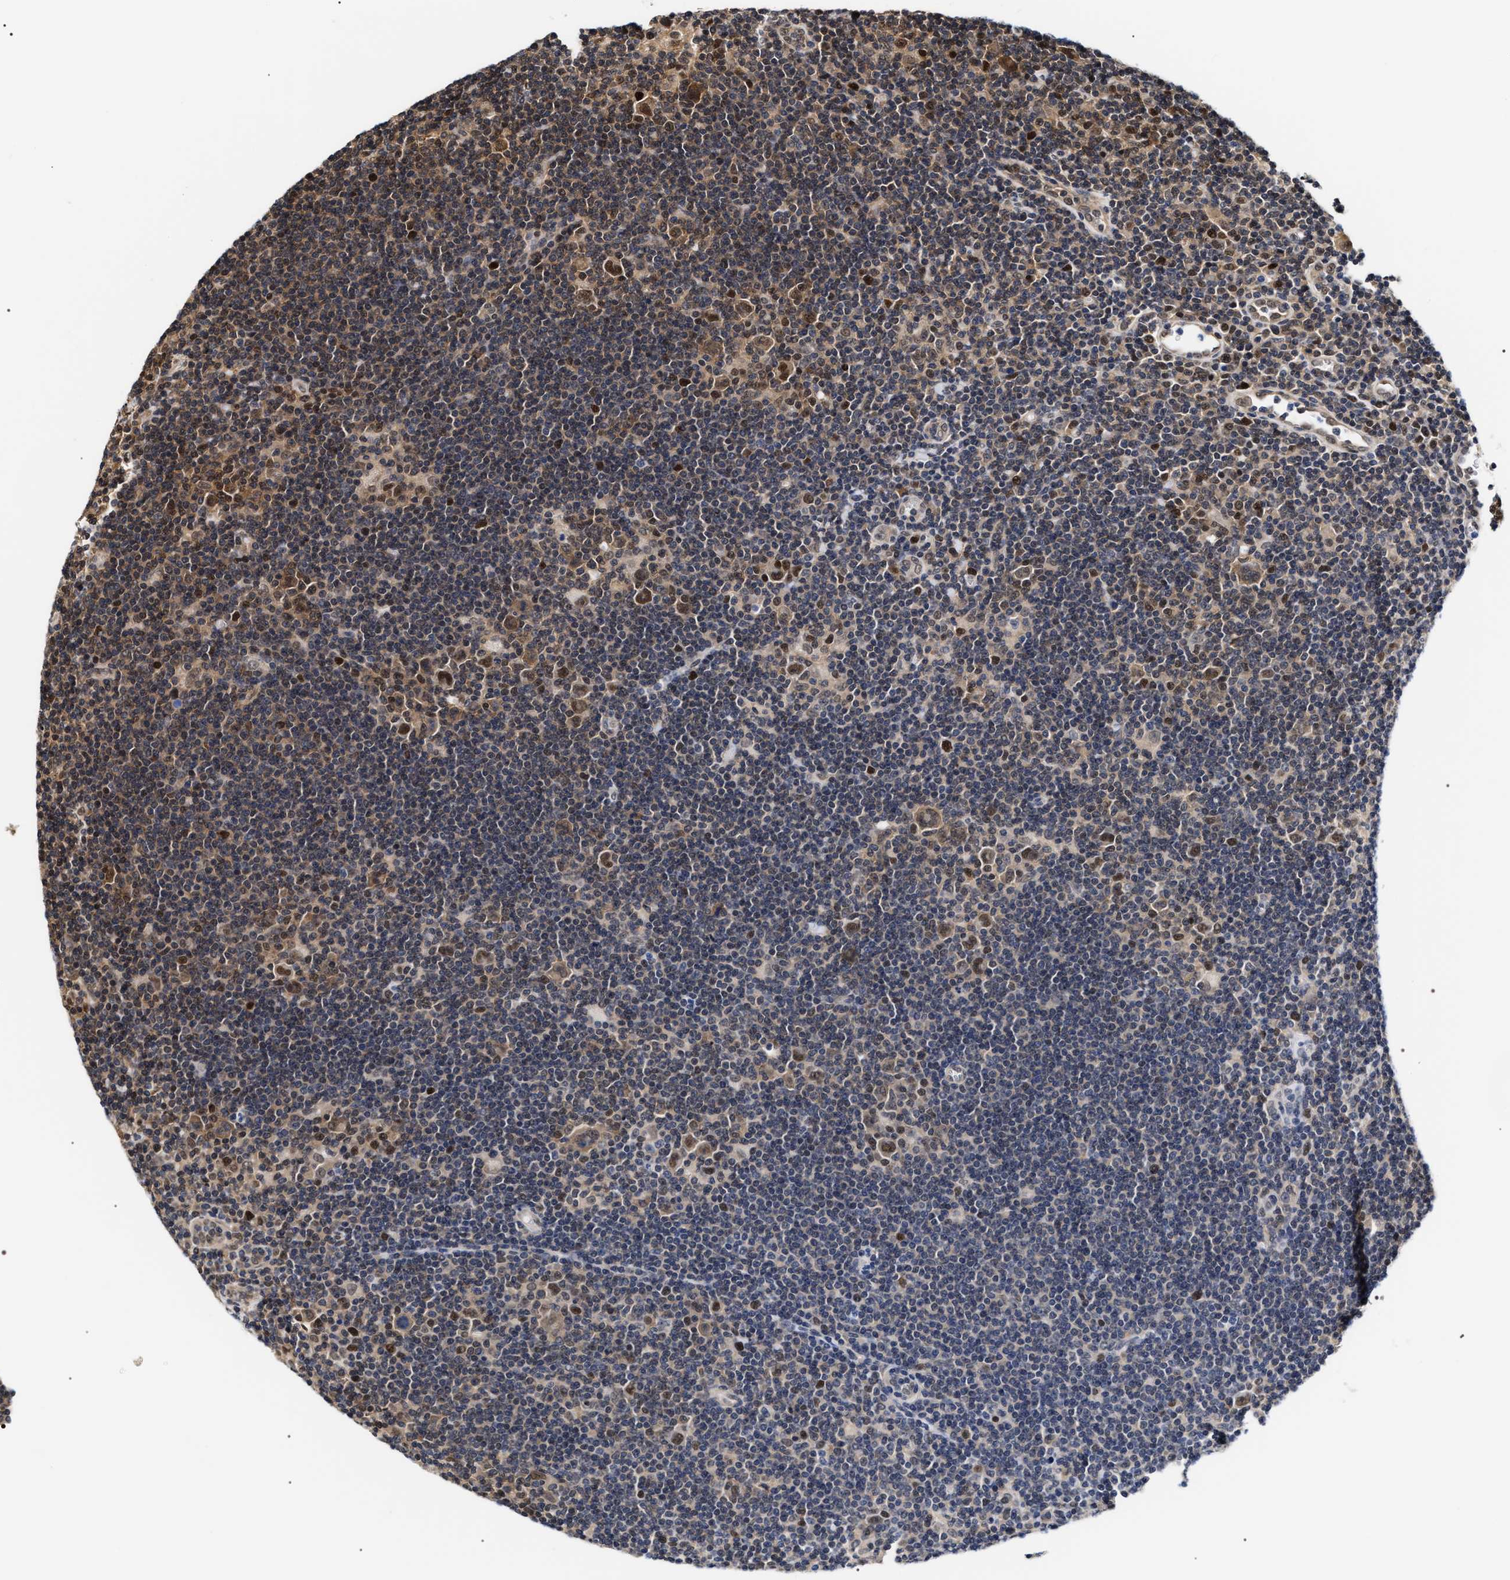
{"staining": {"intensity": "moderate", "quantity": ">75%", "location": "nuclear"}, "tissue": "lymphoma", "cell_type": "Tumor cells", "image_type": "cancer", "snomed": [{"axis": "morphology", "description": "Hodgkin's disease, NOS"}, {"axis": "topography", "description": "Lymph node"}], "caption": "High-magnification brightfield microscopy of lymphoma stained with DAB (3,3'-diaminobenzidine) (brown) and counterstained with hematoxylin (blue). tumor cells exhibit moderate nuclear staining is identified in approximately>75% of cells.", "gene": "BAG6", "patient": {"sex": "female", "age": 57}}